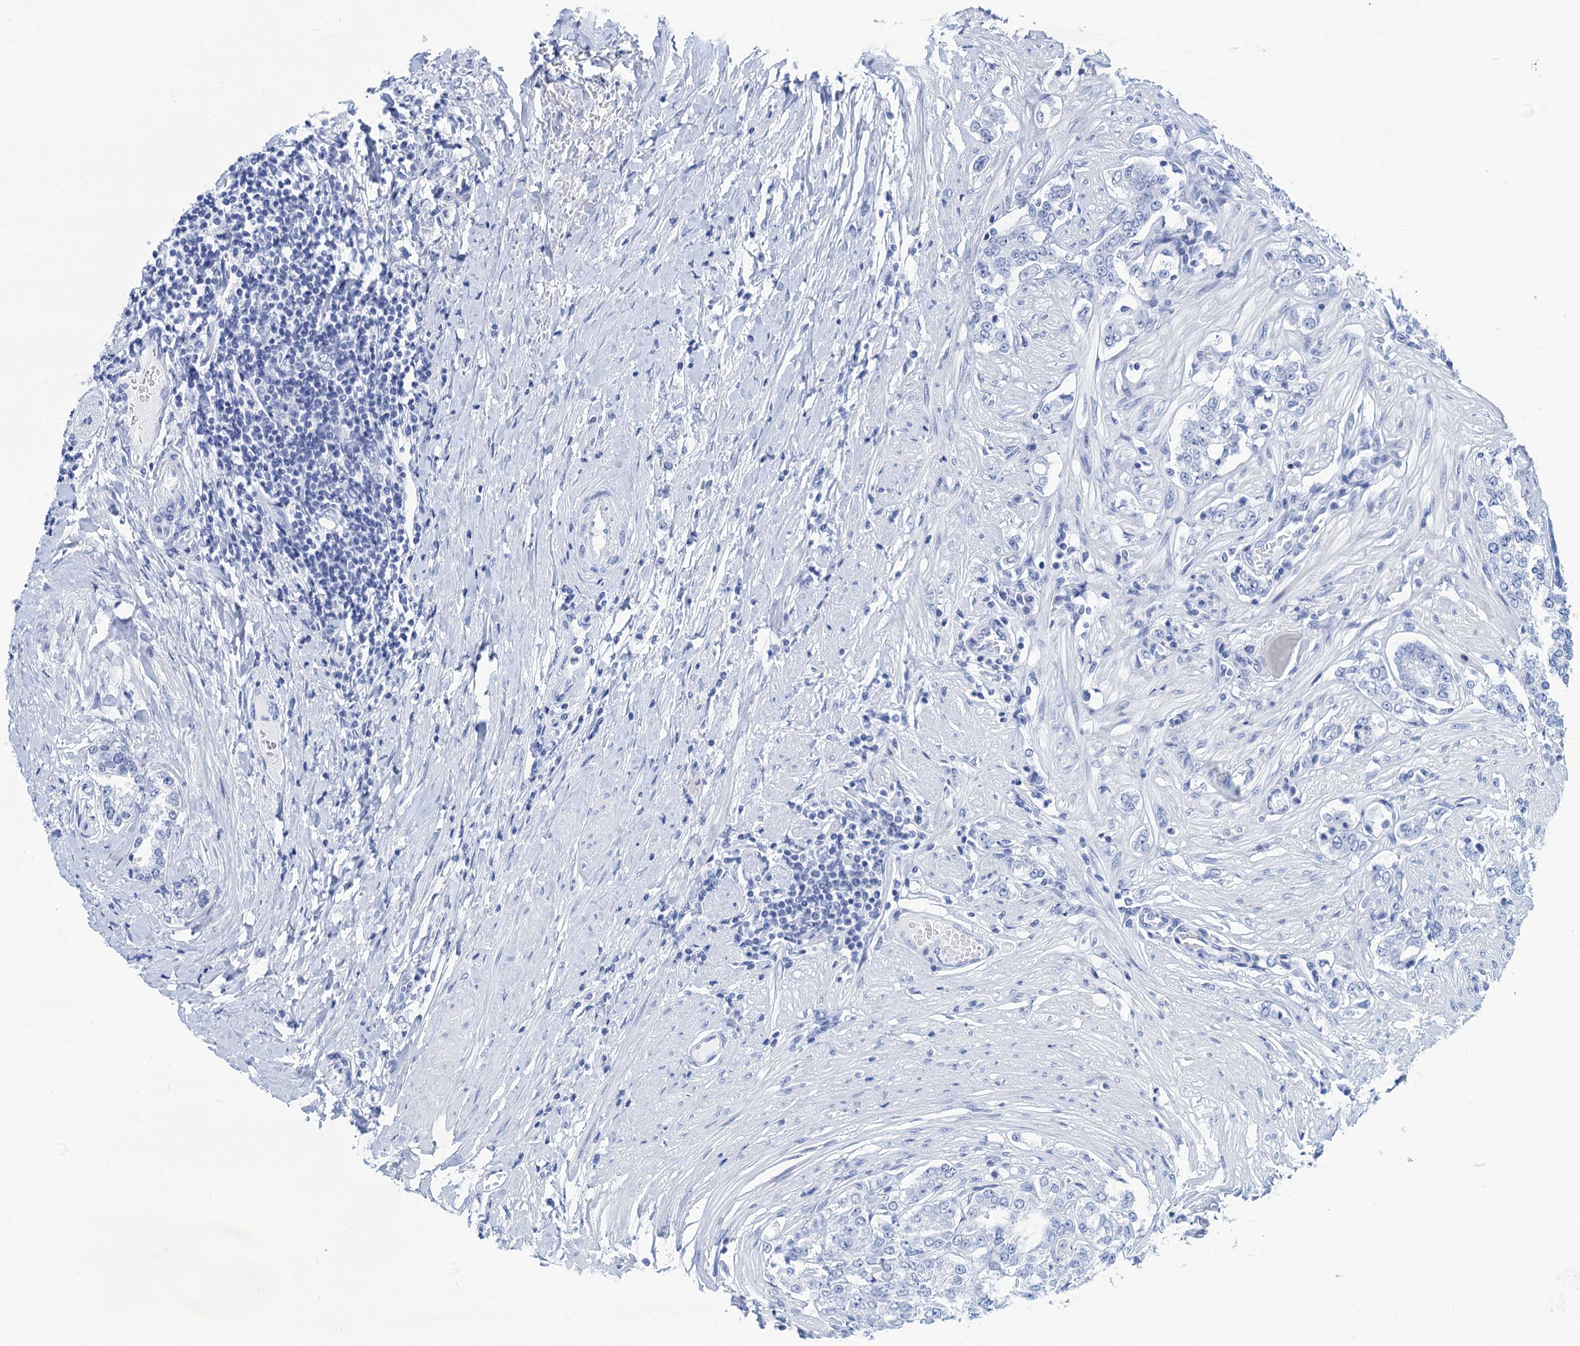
{"staining": {"intensity": "negative", "quantity": "none", "location": "none"}, "tissue": "prostate cancer", "cell_type": "Tumor cells", "image_type": "cancer", "snomed": [{"axis": "morphology", "description": "Adenocarcinoma, High grade"}, {"axis": "topography", "description": "Prostate"}], "caption": "Immunohistochemistry (IHC) photomicrograph of neoplastic tissue: human prostate cancer stained with DAB (3,3'-diaminobenzidine) reveals no significant protein positivity in tumor cells.", "gene": "CABYR", "patient": {"sex": "male", "age": 64}}